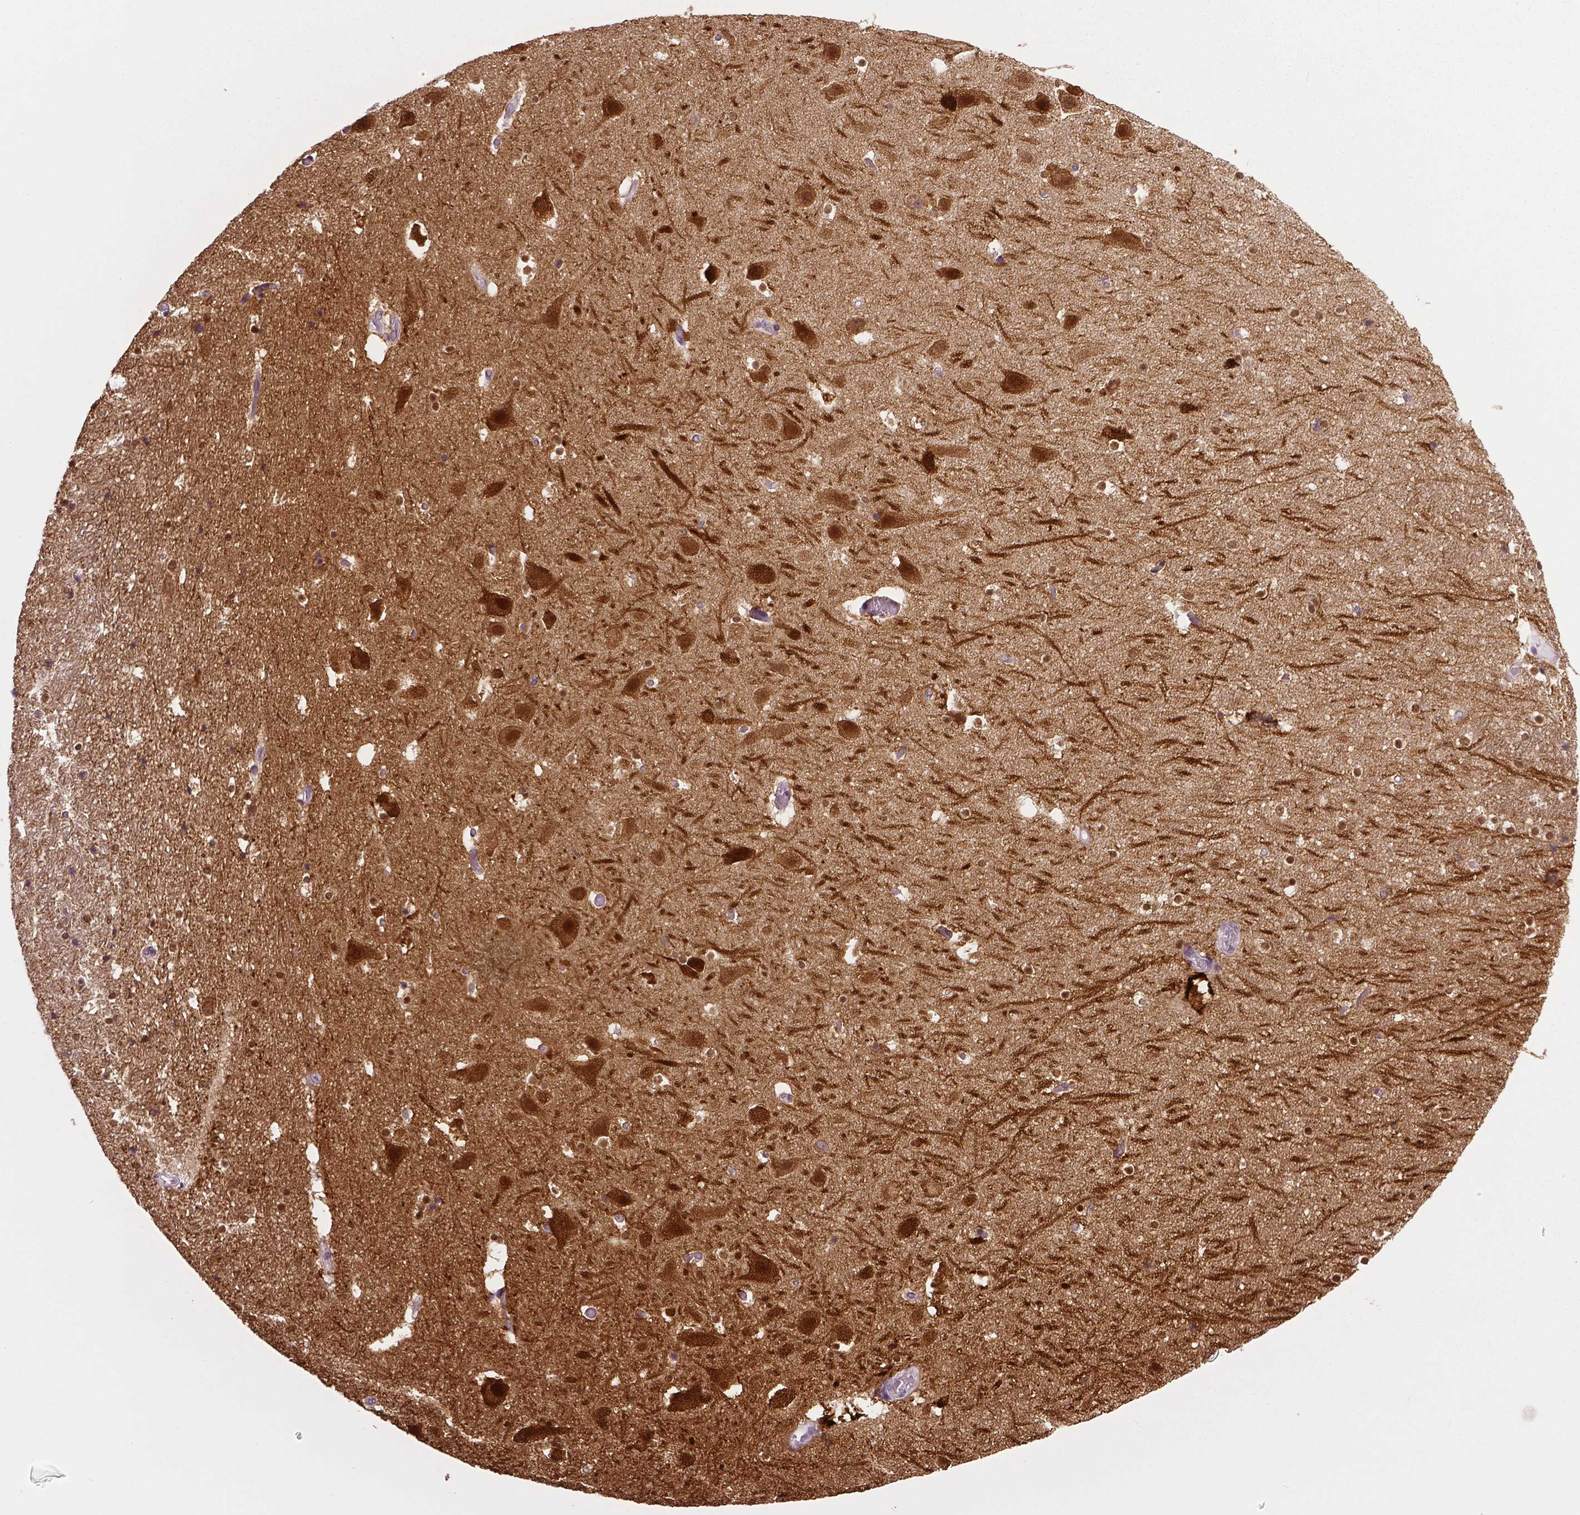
{"staining": {"intensity": "moderate", "quantity": ">75%", "location": "cytoplasmic/membranous,nuclear"}, "tissue": "hippocampus", "cell_type": "Glial cells", "image_type": "normal", "snomed": [{"axis": "morphology", "description": "Normal tissue, NOS"}, {"axis": "topography", "description": "Hippocampus"}], "caption": "The histopathology image demonstrates staining of normal hippocampus, revealing moderate cytoplasmic/membranous,nuclear protein expression (brown color) within glial cells.", "gene": "NECAB1", "patient": {"sex": "male", "age": 26}}